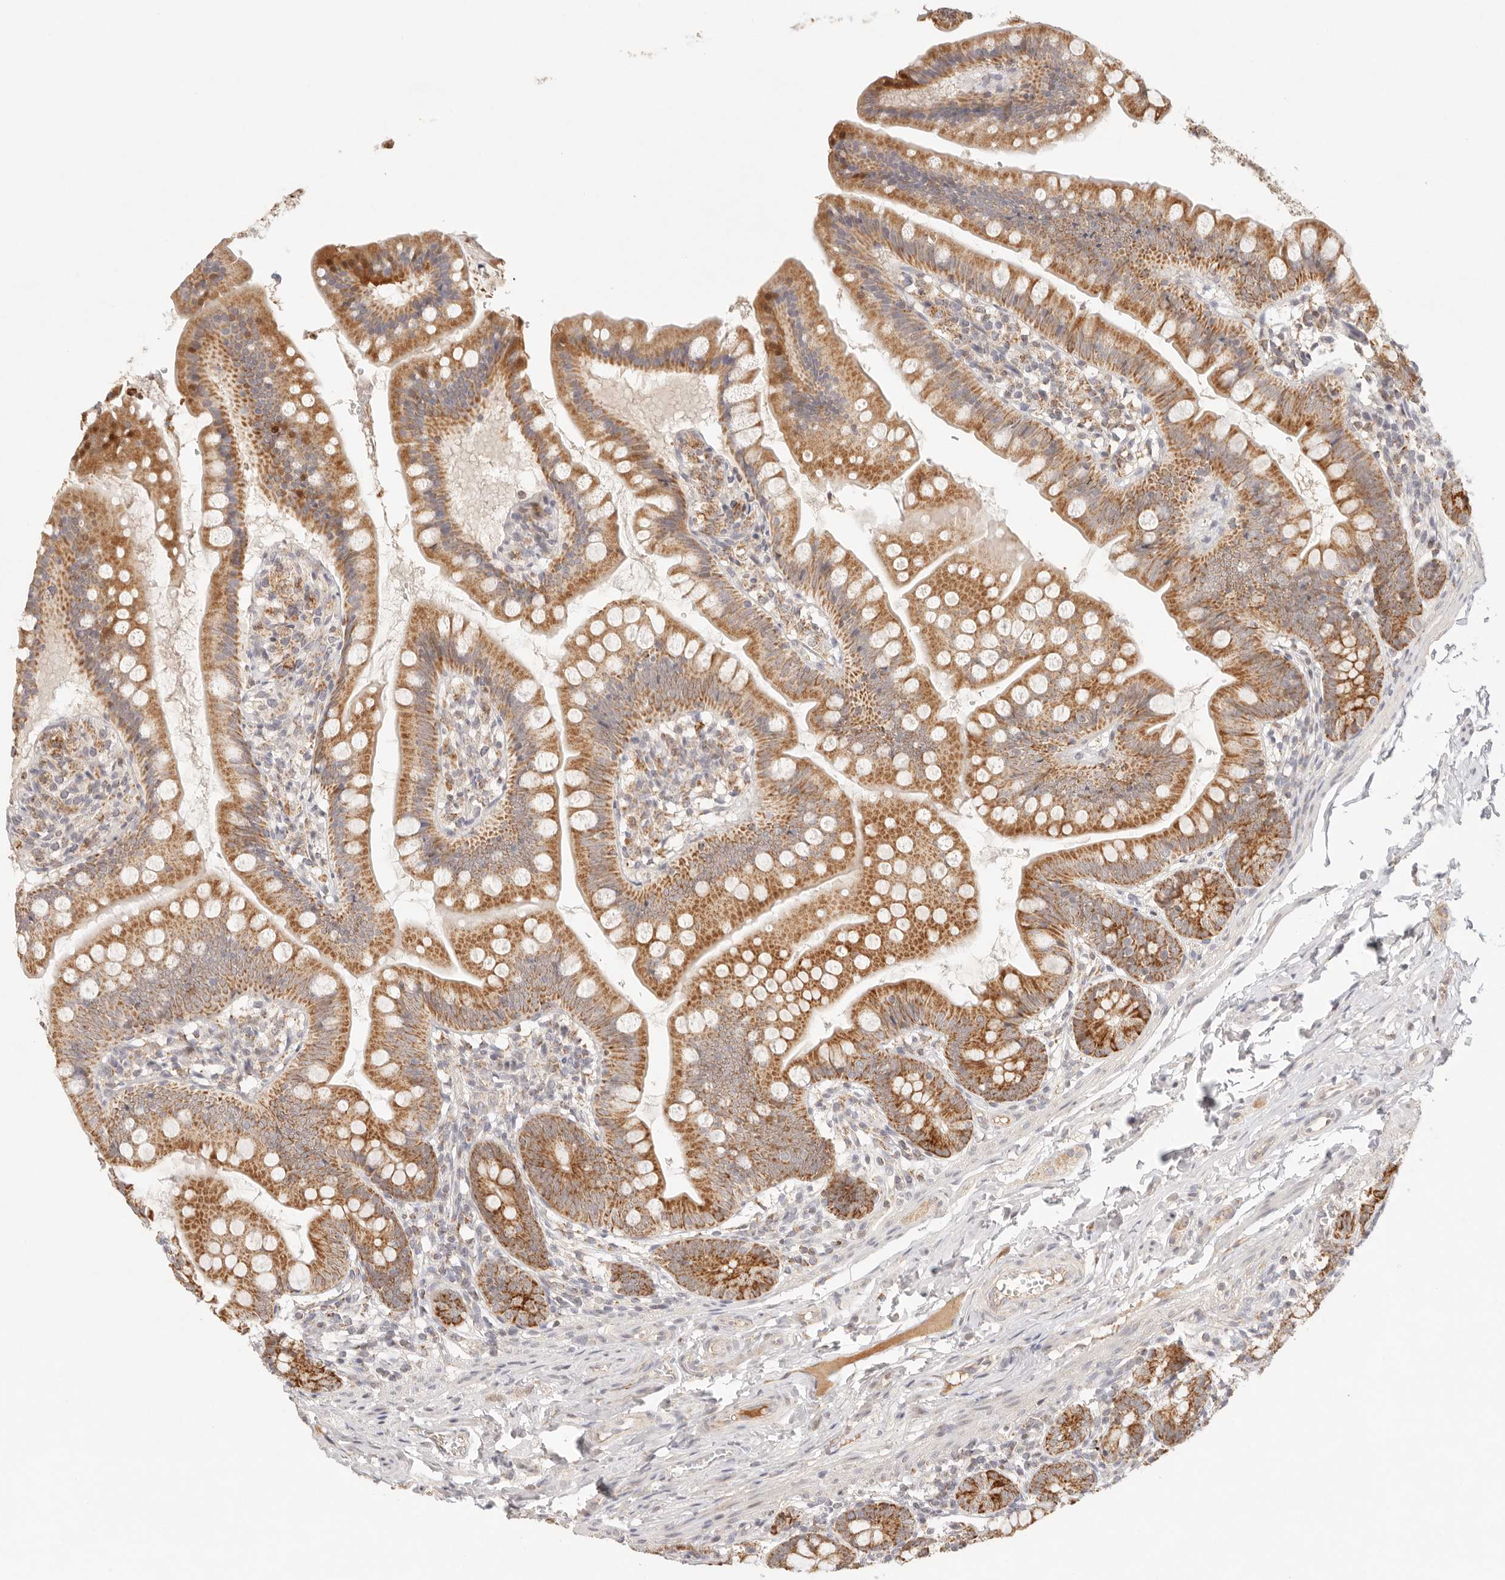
{"staining": {"intensity": "strong", "quantity": ">75%", "location": "cytoplasmic/membranous"}, "tissue": "small intestine", "cell_type": "Glandular cells", "image_type": "normal", "snomed": [{"axis": "morphology", "description": "Normal tissue, NOS"}, {"axis": "topography", "description": "Small intestine"}], "caption": "Human small intestine stained for a protein (brown) reveals strong cytoplasmic/membranous positive positivity in approximately >75% of glandular cells.", "gene": "COA6", "patient": {"sex": "male", "age": 7}}